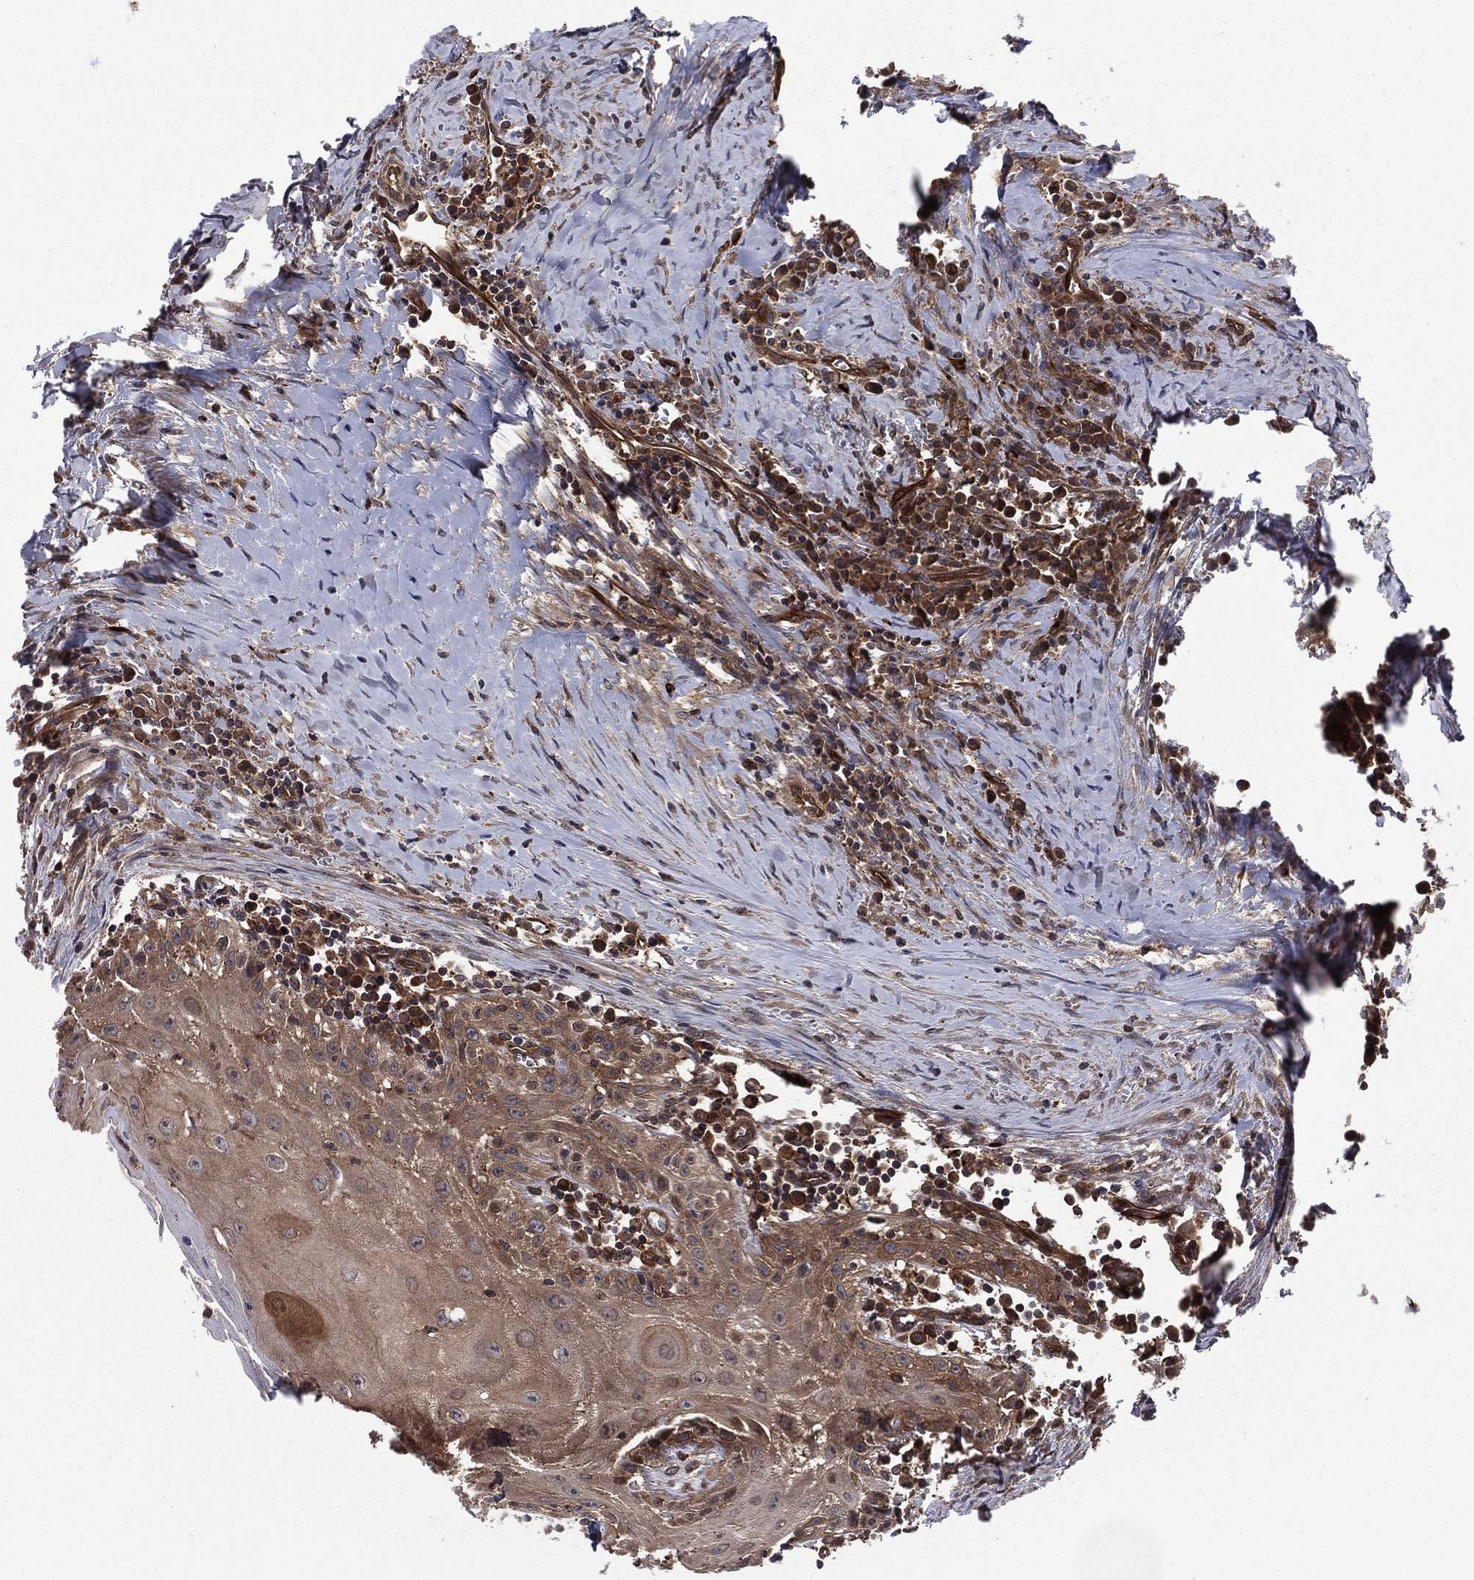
{"staining": {"intensity": "weak", "quantity": ">75%", "location": "cytoplasmic/membranous"}, "tissue": "head and neck cancer", "cell_type": "Tumor cells", "image_type": "cancer", "snomed": [{"axis": "morphology", "description": "Squamous cell carcinoma, NOS"}, {"axis": "topography", "description": "Oral tissue"}, {"axis": "topography", "description": "Head-Neck"}], "caption": "A histopathology image of human head and neck squamous cell carcinoma stained for a protein reveals weak cytoplasmic/membranous brown staining in tumor cells. The staining was performed using DAB, with brown indicating positive protein expression. Nuclei are stained blue with hematoxylin.", "gene": "CERT1", "patient": {"sex": "male", "age": 58}}